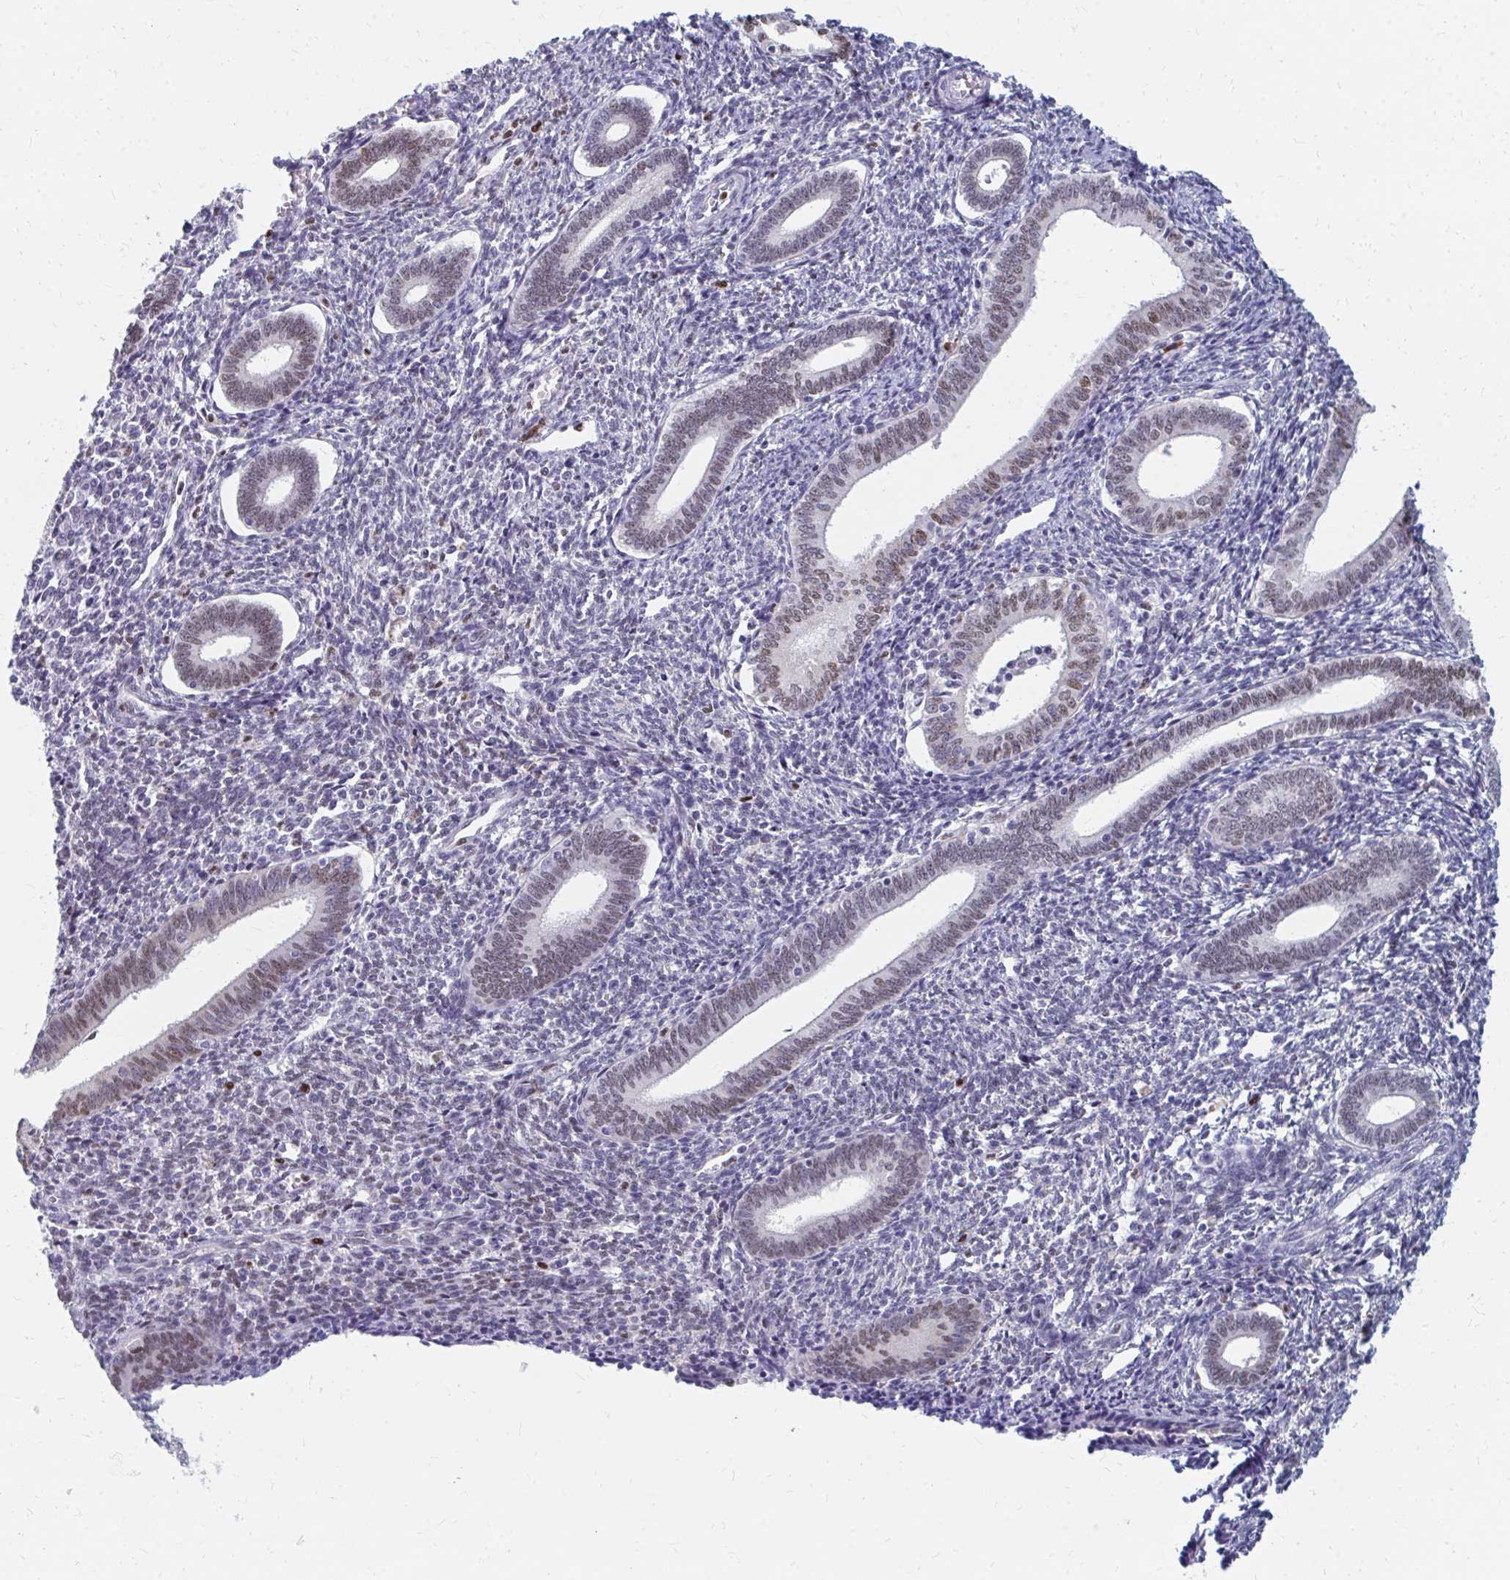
{"staining": {"intensity": "negative", "quantity": "none", "location": "none"}, "tissue": "endometrium", "cell_type": "Cells in endometrial stroma", "image_type": "normal", "snomed": [{"axis": "morphology", "description": "Normal tissue, NOS"}, {"axis": "topography", "description": "Endometrium"}], "caption": "Immunohistochemistry of normal endometrium demonstrates no positivity in cells in endometrial stroma.", "gene": "PLK3", "patient": {"sex": "female", "age": 41}}